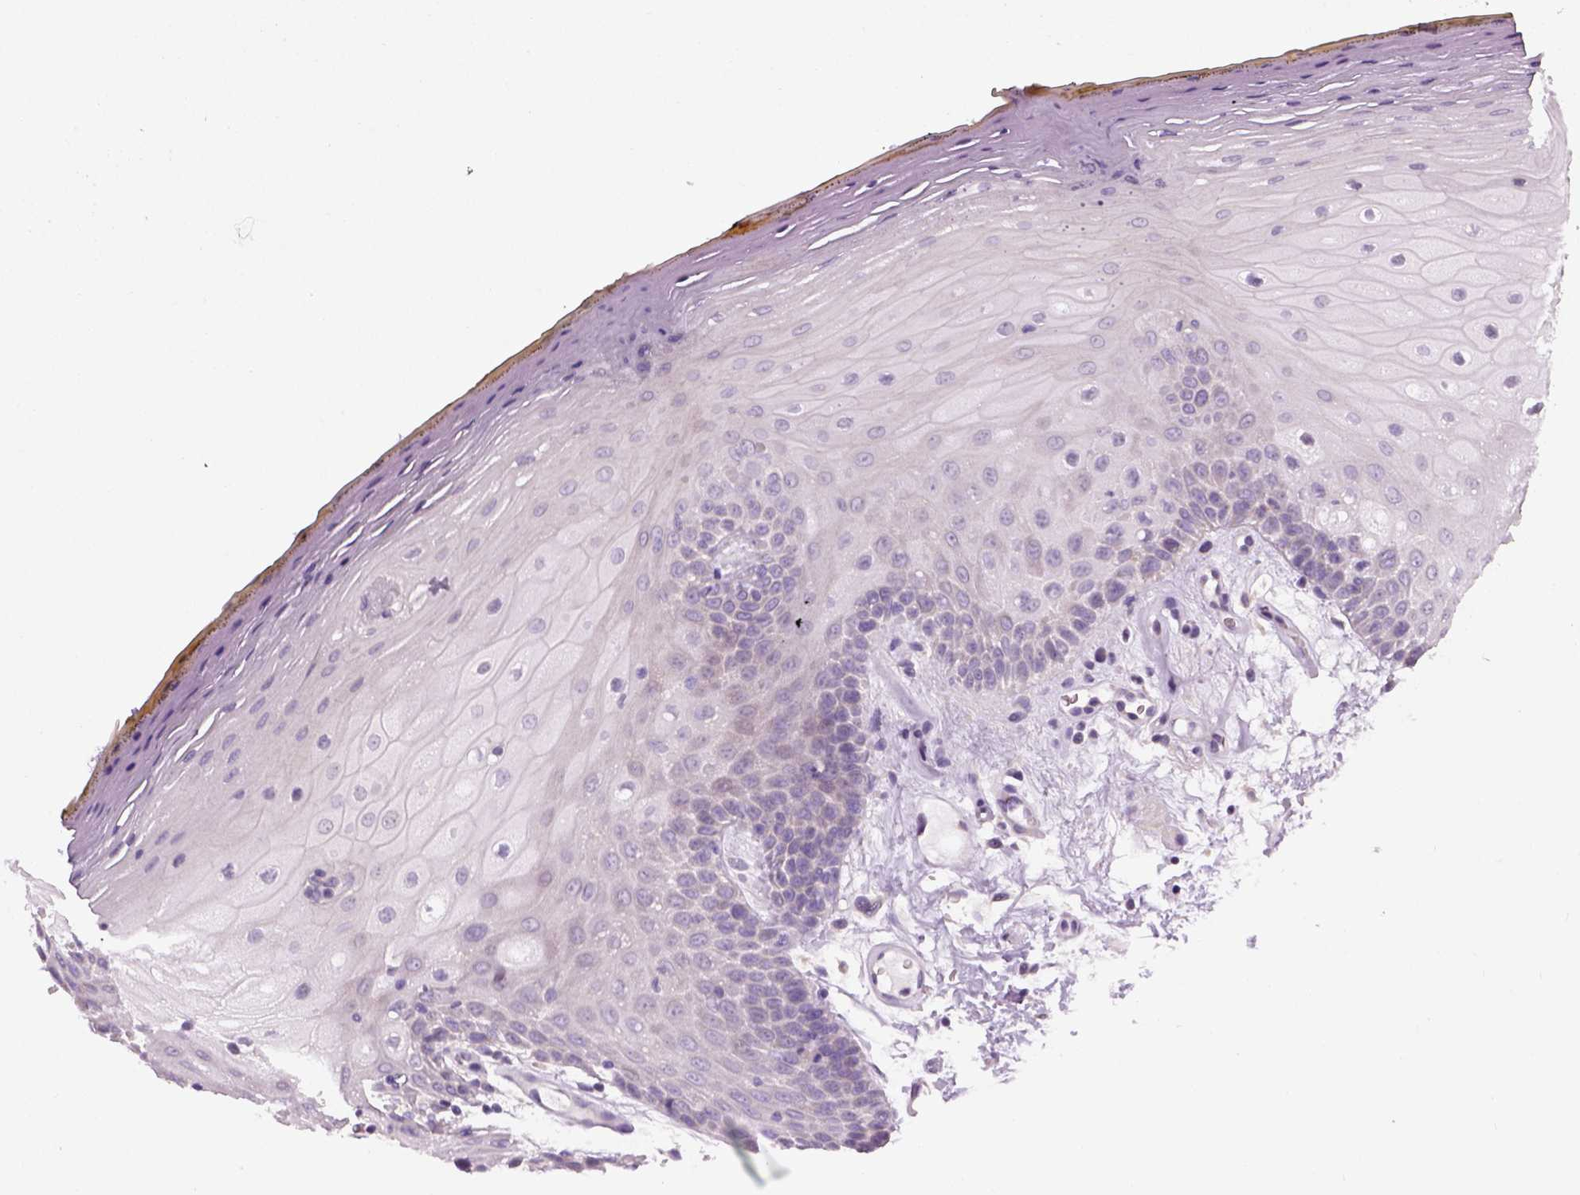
{"staining": {"intensity": "negative", "quantity": "none", "location": "none"}, "tissue": "oral mucosa", "cell_type": "Squamous epithelial cells", "image_type": "normal", "snomed": [{"axis": "morphology", "description": "Normal tissue, NOS"}, {"axis": "morphology", "description": "Squamous cell carcinoma, NOS"}, {"axis": "topography", "description": "Oral tissue"}, {"axis": "topography", "description": "Head-Neck"}], "caption": "DAB (3,3'-diaminobenzidine) immunohistochemical staining of benign oral mucosa reveals no significant staining in squamous epithelial cells.", "gene": "ELOVL3", "patient": {"sex": "male", "age": 52}}